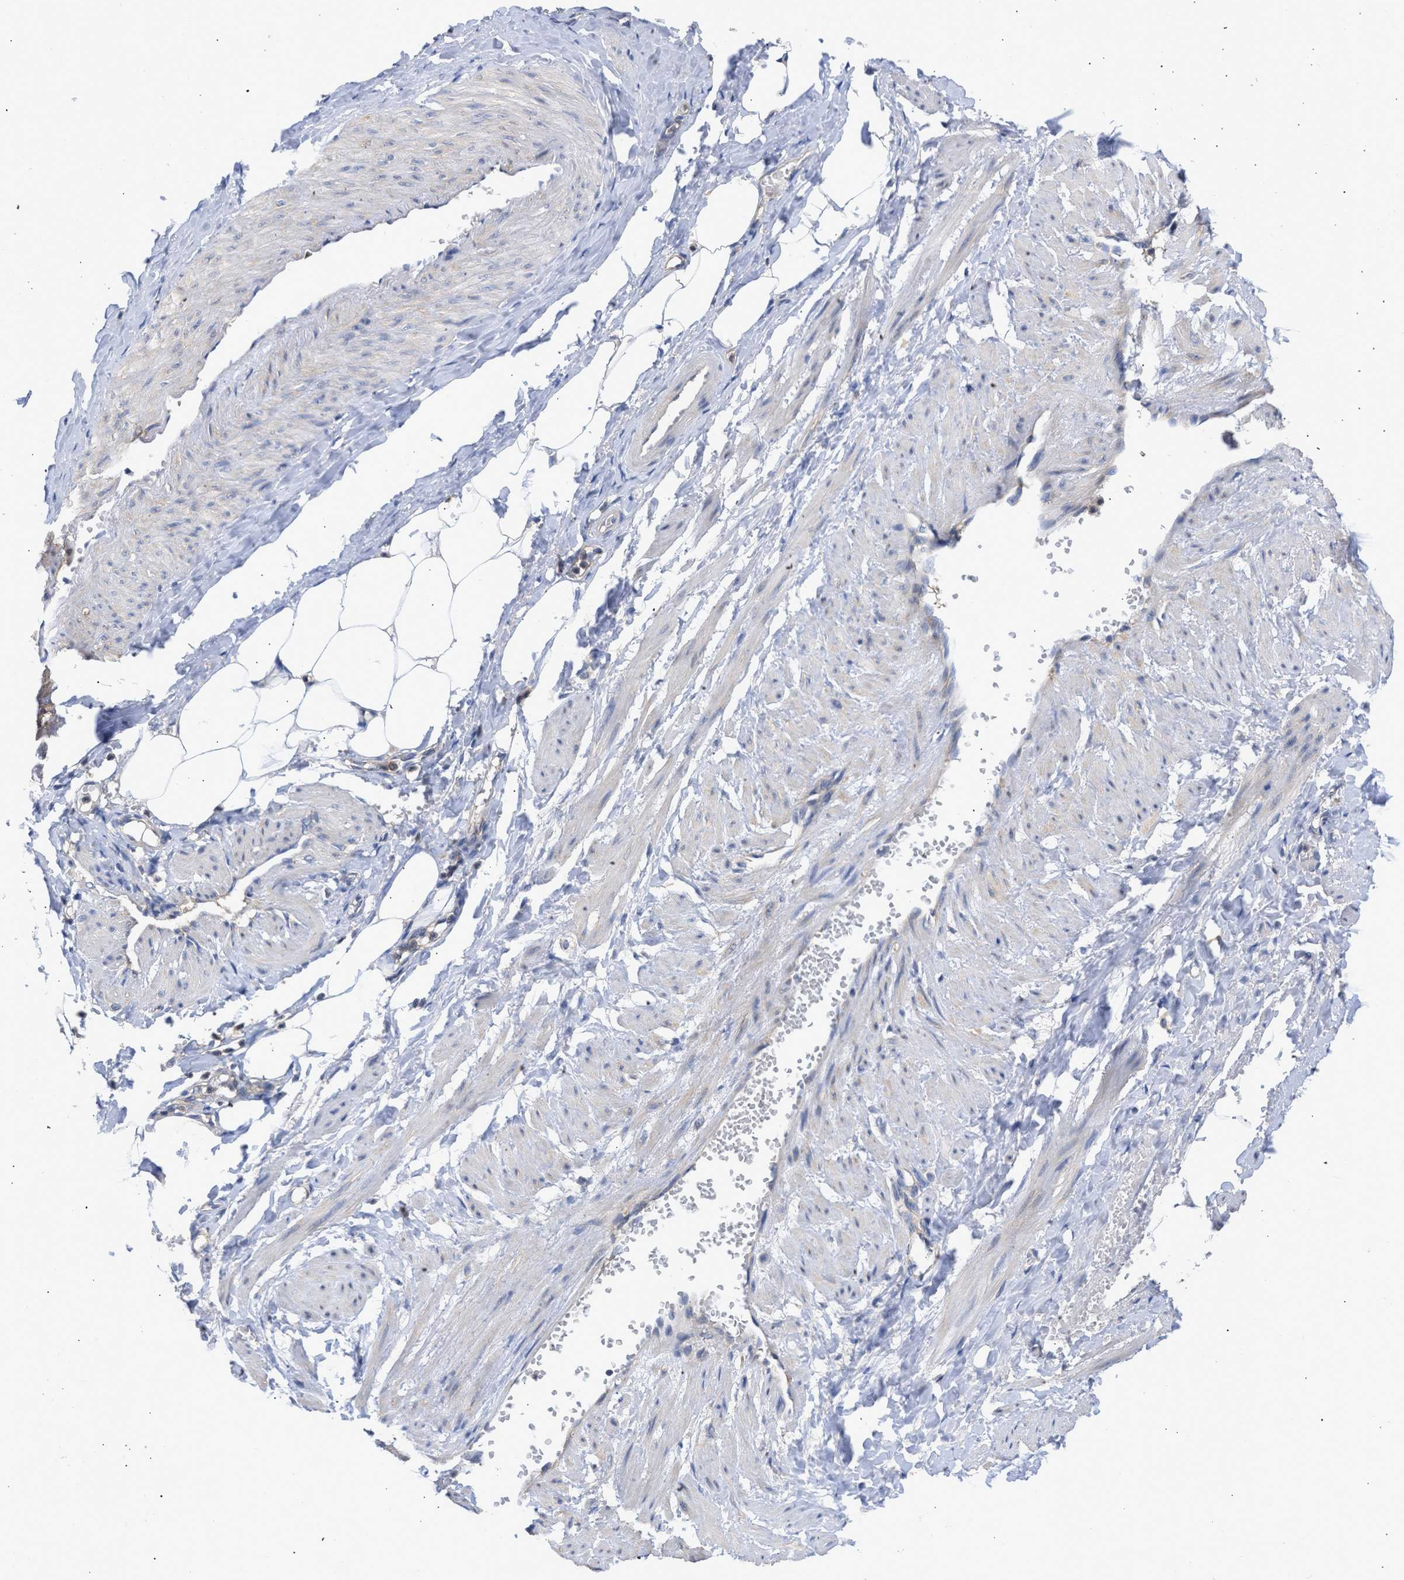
{"staining": {"intensity": "negative", "quantity": "none", "location": "none"}, "tissue": "adipose tissue", "cell_type": "Adipocytes", "image_type": "normal", "snomed": [{"axis": "morphology", "description": "Normal tissue, NOS"}, {"axis": "topography", "description": "Soft tissue"}, {"axis": "topography", "description": "Vascular tissue"}], "caption": "A high-resolution histopathology image shows immunohistochemistry (IHC) staining of benign adipose tissue, which displays no significant positivity in adipocytes. (Immunohistochemistry (ihc), brightfield microscopy, high magnification).", "gene": "MAP2K3", "patient": {"sex": "female", "age": 35}}